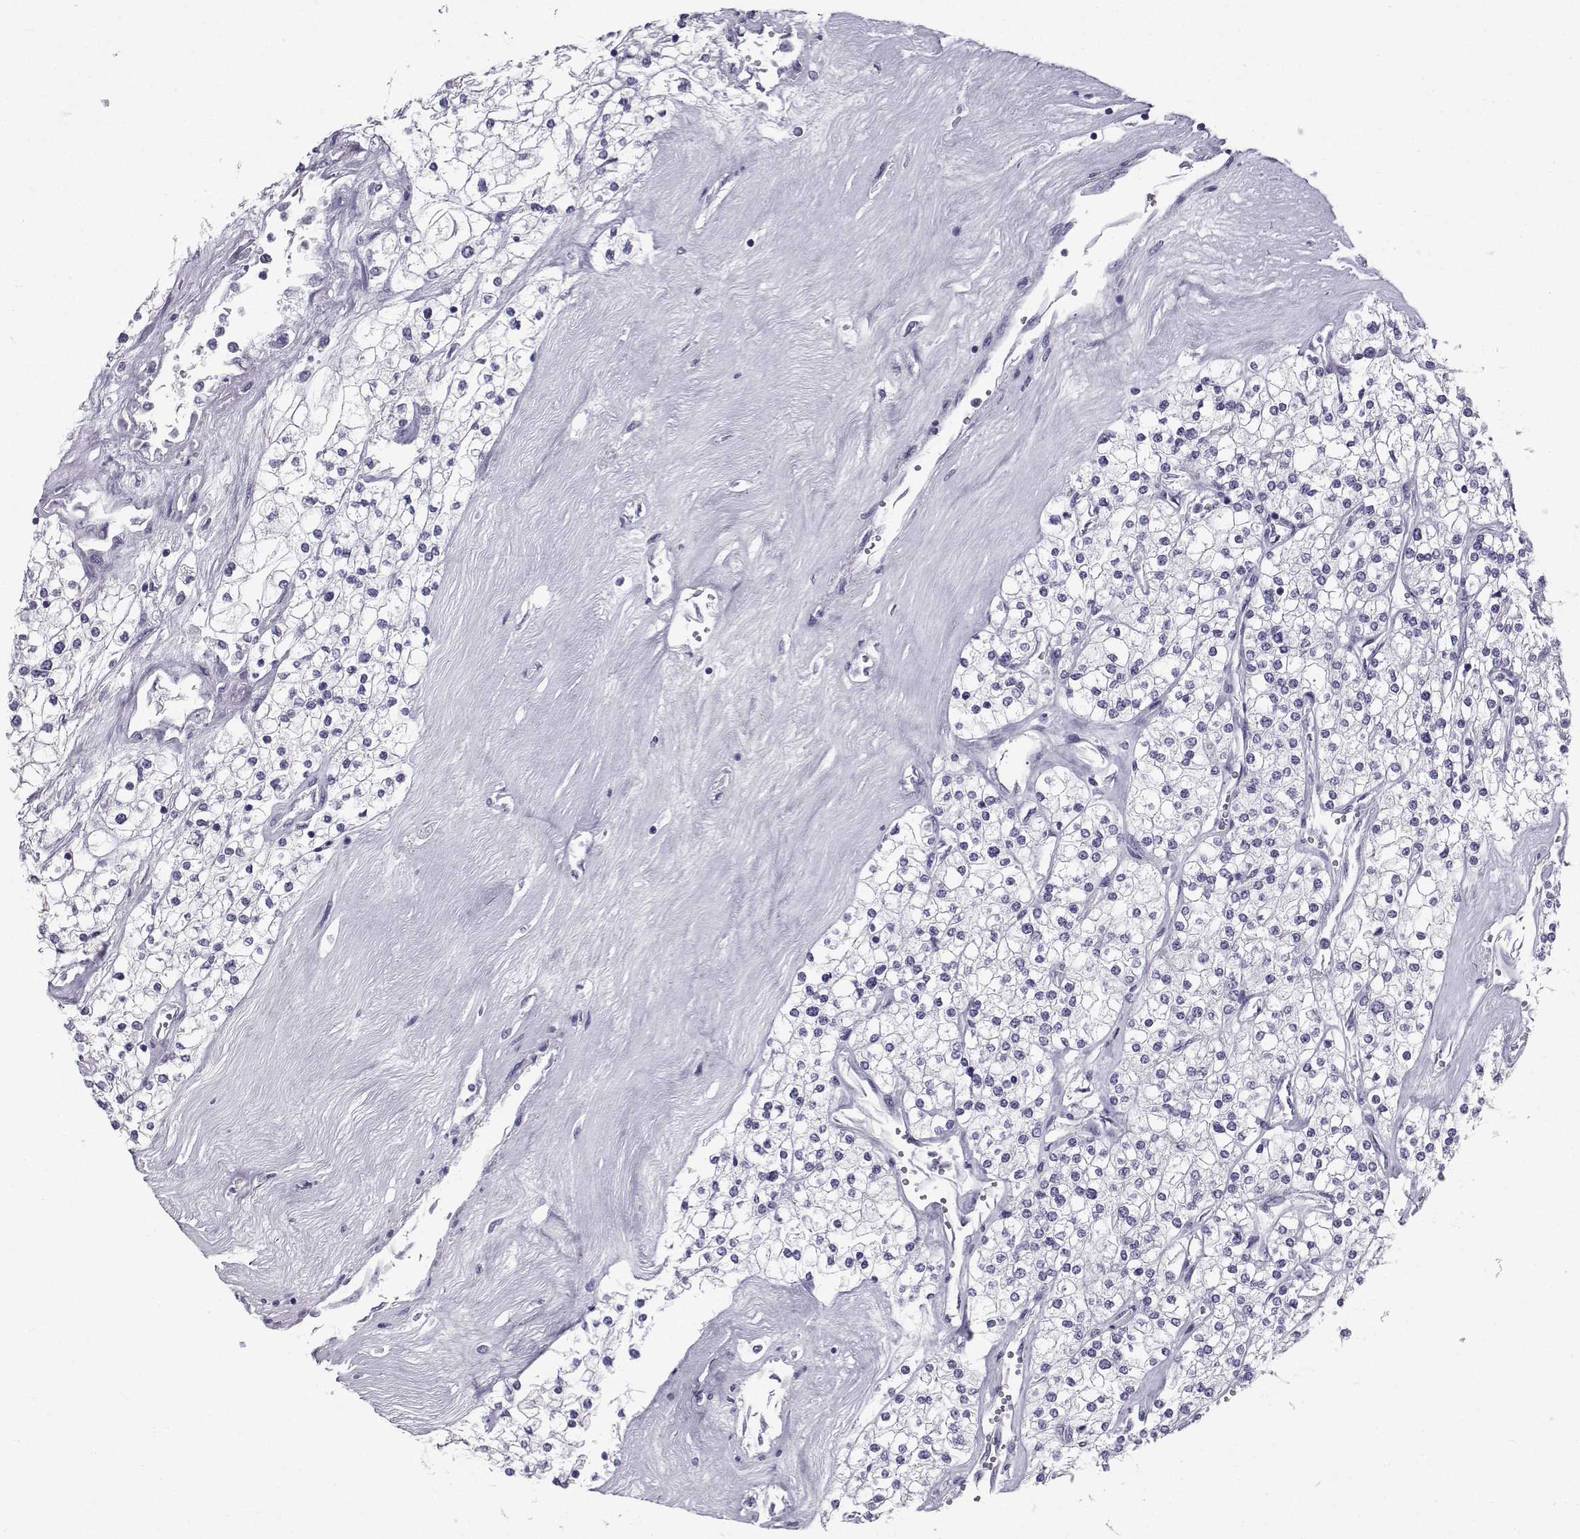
{"staining": {"intensity": "negative", "quantity": "none", "location": "none"}, "tissue": "renal cancer", "cell_type": "Tumor cells", "image_type": "cancer", "snomed": [{"axis": "morphology", "description": "Adenocarcinoma, NOS"}, {"axis": "topography", "description": "Kidney"}], "caption": "Immunohistochemistry (IHC) histopathology image of neoplastic tissue: renal cancer (adenocarcinoma) stained with DAB (3,3'-diaminobenzidine) exhibits no significant protein staining in tumor cells.", "gene": "PCSK1N", "patient": {"sex": "male", "age": 80}}